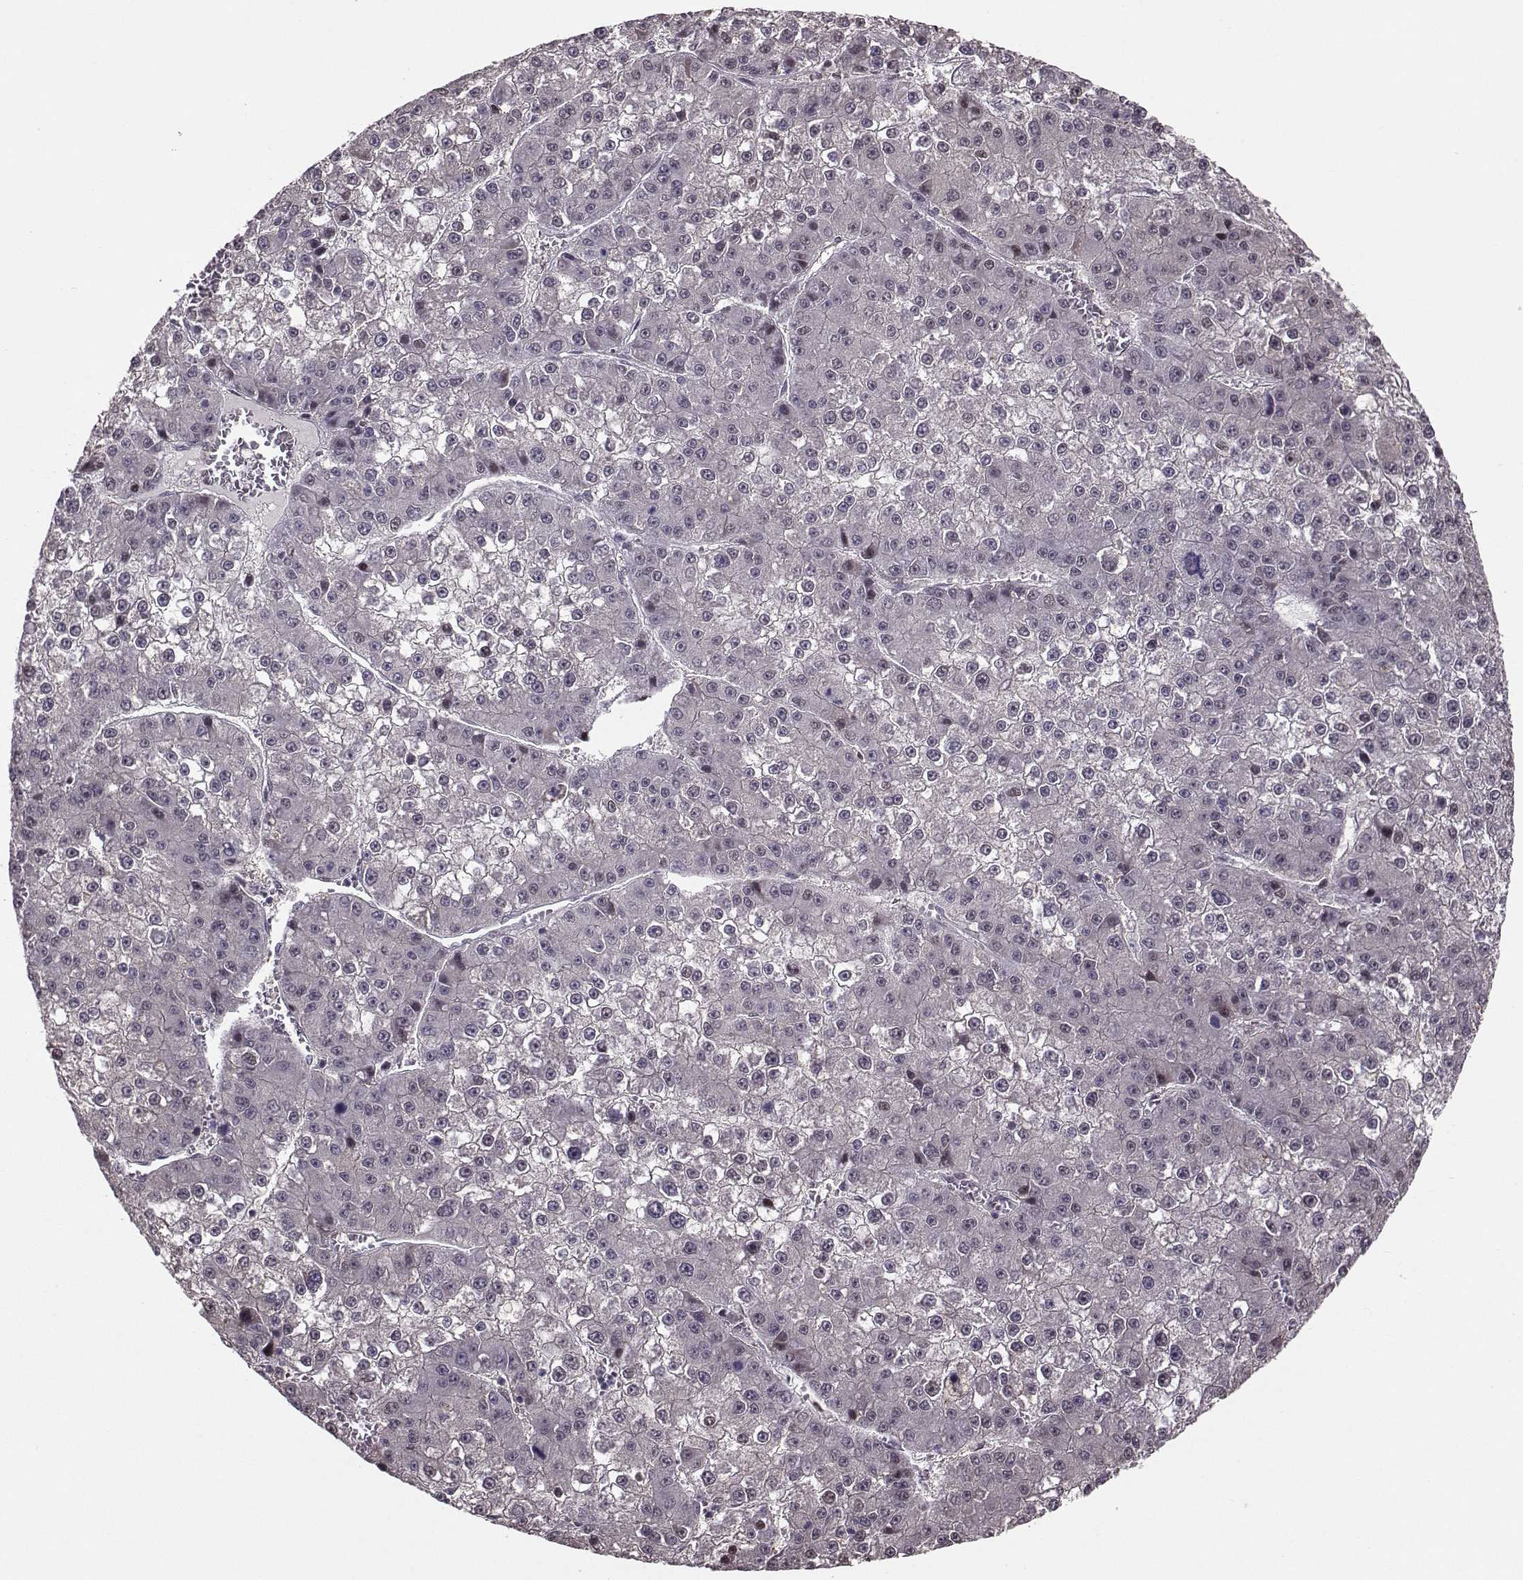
{"staining": {"intensity": "negative", "quantity": "none", "location": "none"}, "tissue": "liver cancer", "cell_type": "Tumor cells", "image_type": "cancer", "snomed": [{"axis": "morphology", "description": "Carcinoma, Hepatocellular, NOS"}, {"axis": "topography", "description": "Liver"}], "caption": "The photomicrograph shows no staining of tumor cells in liver cancer (hepatocellular carcinoma). (DAB (3,3'-diaminobenzidine) immunohistochemistry (IHC) visualized using brightfield microscopy, high magnification).", "gene": "PKP2", "patient": {"sex": "female", "age": 73}}